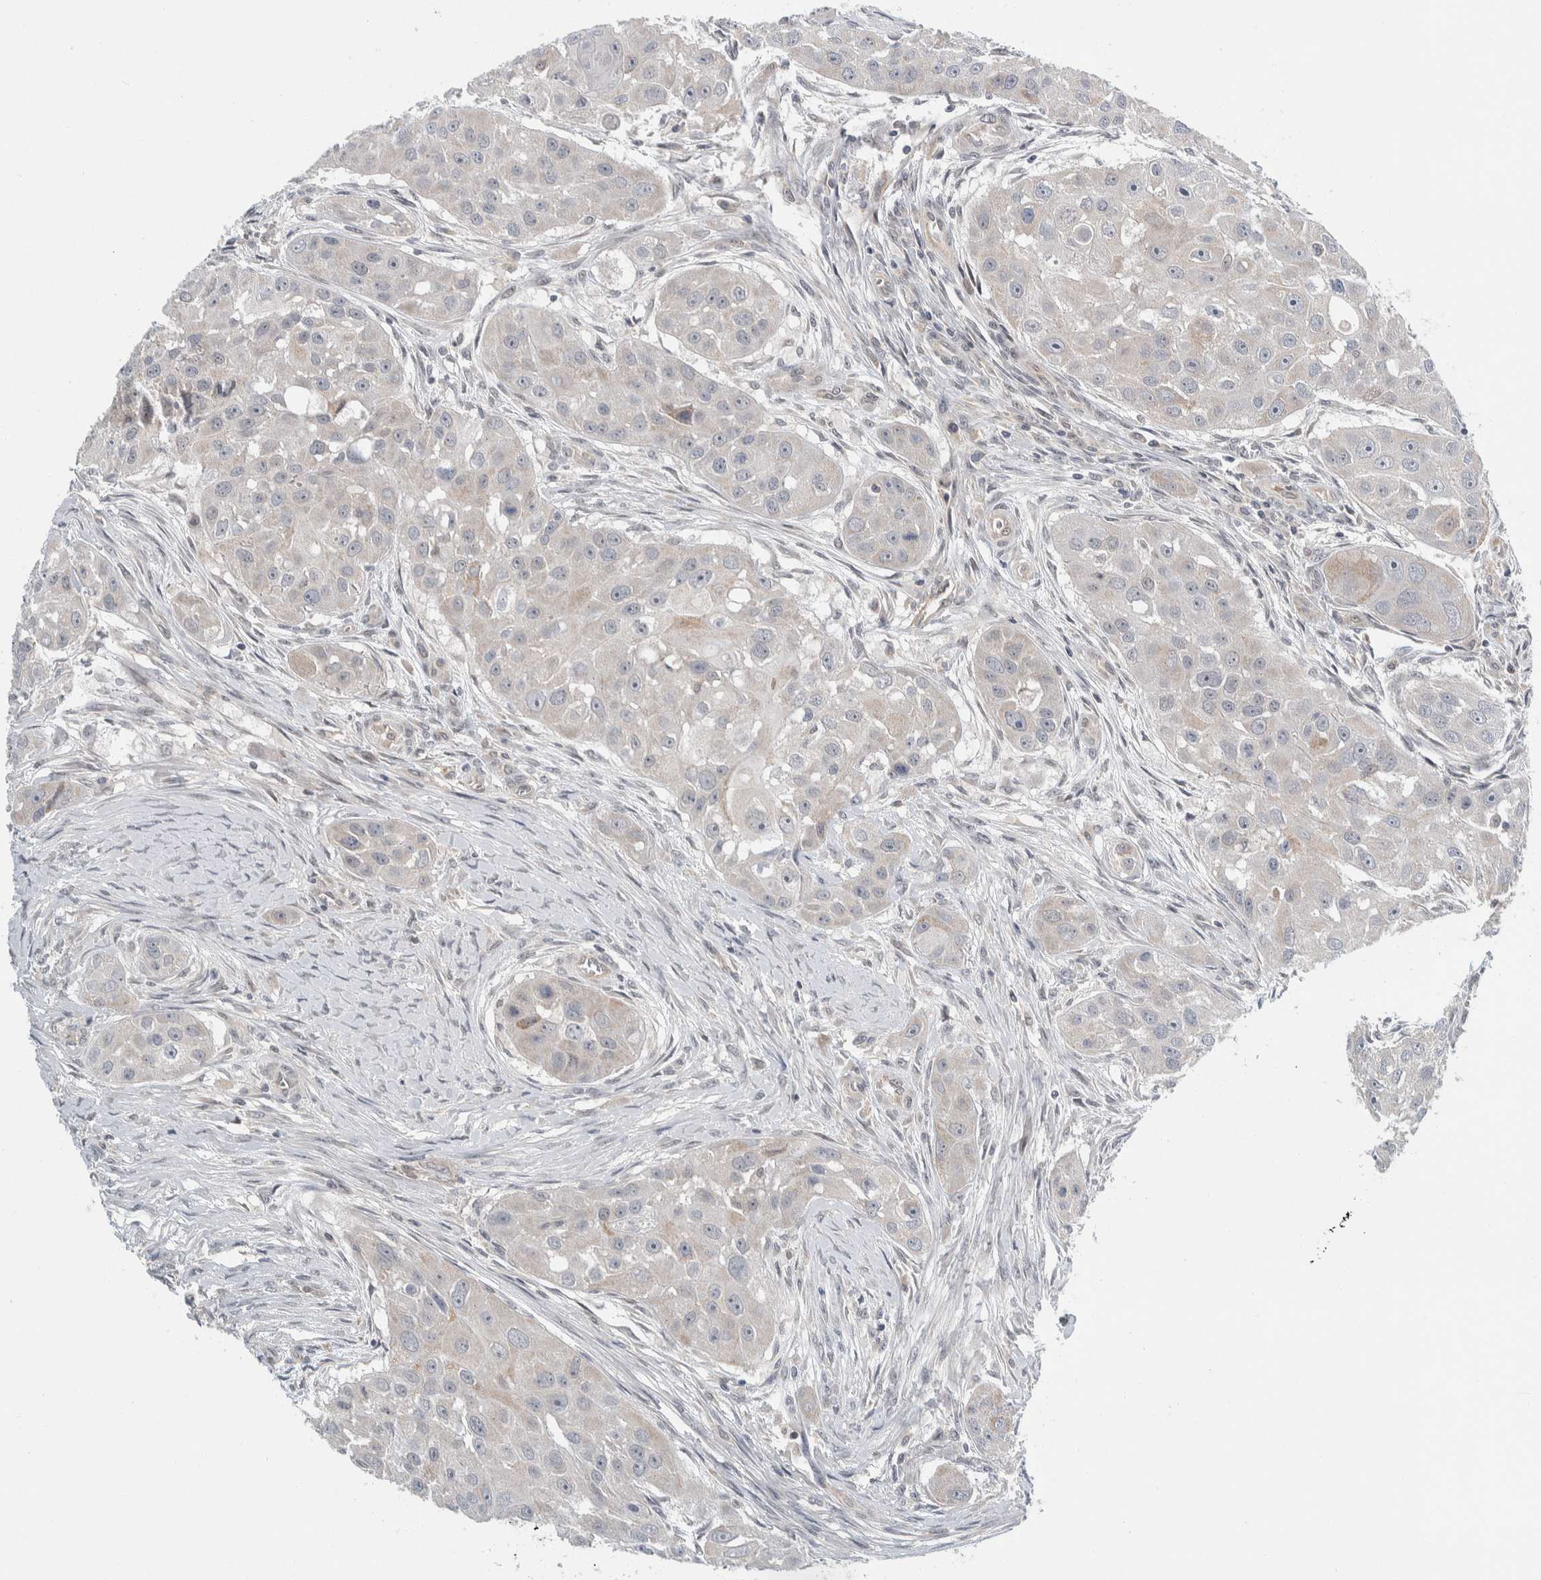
{"staining": {"intensity": "weak", "quantity": "<25%", "location": "cytoplasmic/membranous"}, "tissue": "head and neck cancer", "cell_type": "Tumor cells", "image_type": "cancer", "snomed": [{"axis": "morphology", "description": "Normal tissue, NOS"}, {"axis": "morphology", "description": "Squamous cell carcinoma, NOS"}, {"axis": "topography", "description": "Skeletal muscle"}, {"axis": "topography", "description": "Head-Neck"}], "caption": "A micrograph of human head and neck squamous cell carcinoma is negative for staining in tumor cells.", "gene": "SHPK", "patient": {"sex": "male", "age": 51}}